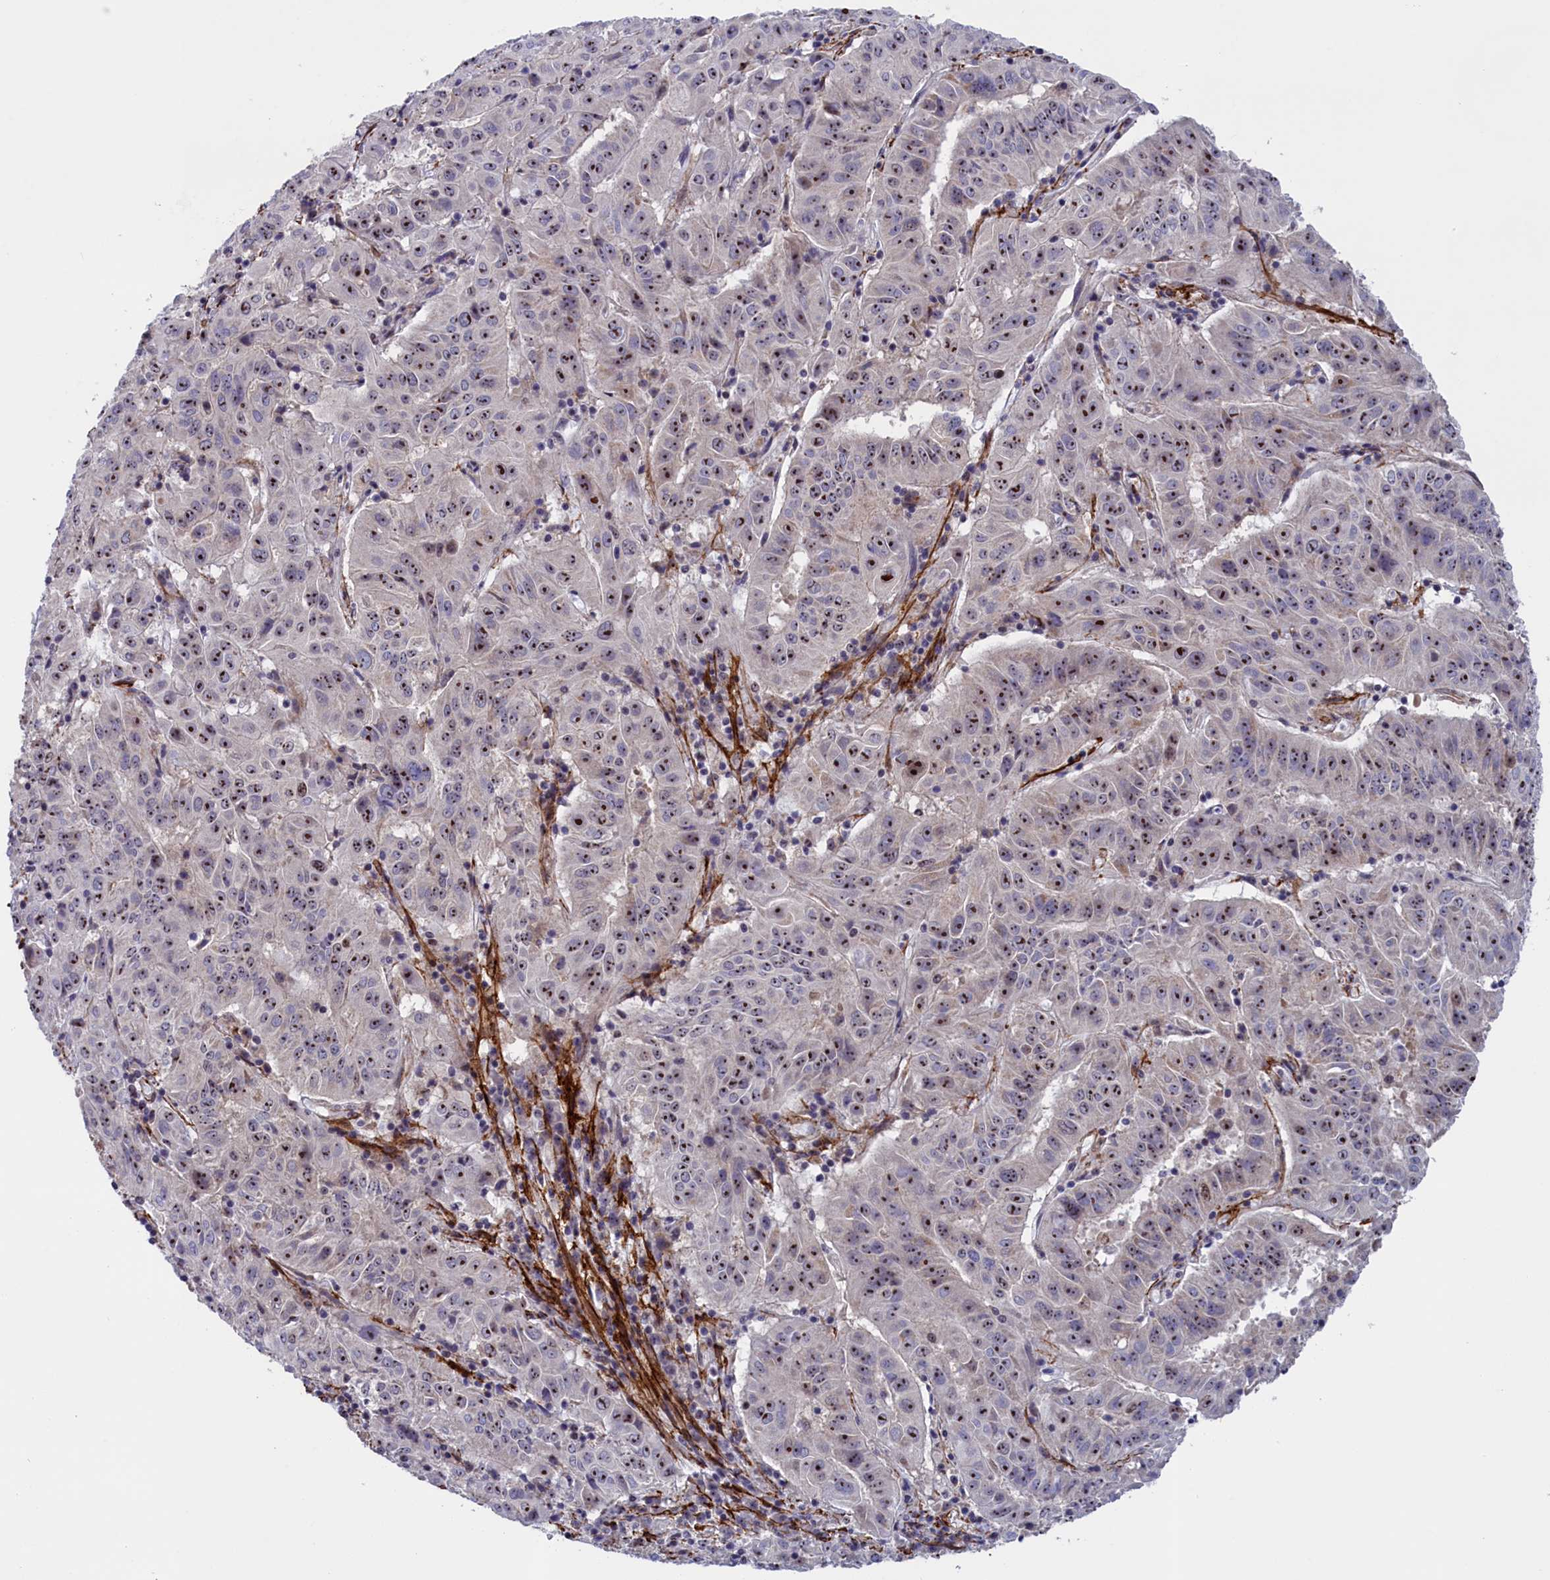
{"staining": {"intensity": "strong", "quantity": ">75%", "location": "nuclear"}, "tissue": "pancreatic cancer", "cell_type": "Tumor cells", "image_type": "cancer", "snomed": [{"axis": "morphology", "description": "Adenocarcinoma, NOS"}, {"axis": "topography", "description": "Pancreas"}], "caption": "Pancreatic cancer tissue demonstrates strong nuclear expression in about >75% of tumor cells, visualized by immunohistochemistry. Using DAB (brown) and hematoxylin (blue) stains, captured at high magnification using brightfield microscopy.", "gene": "PPAN", "patient": {"sex": "male", "age": 63}}